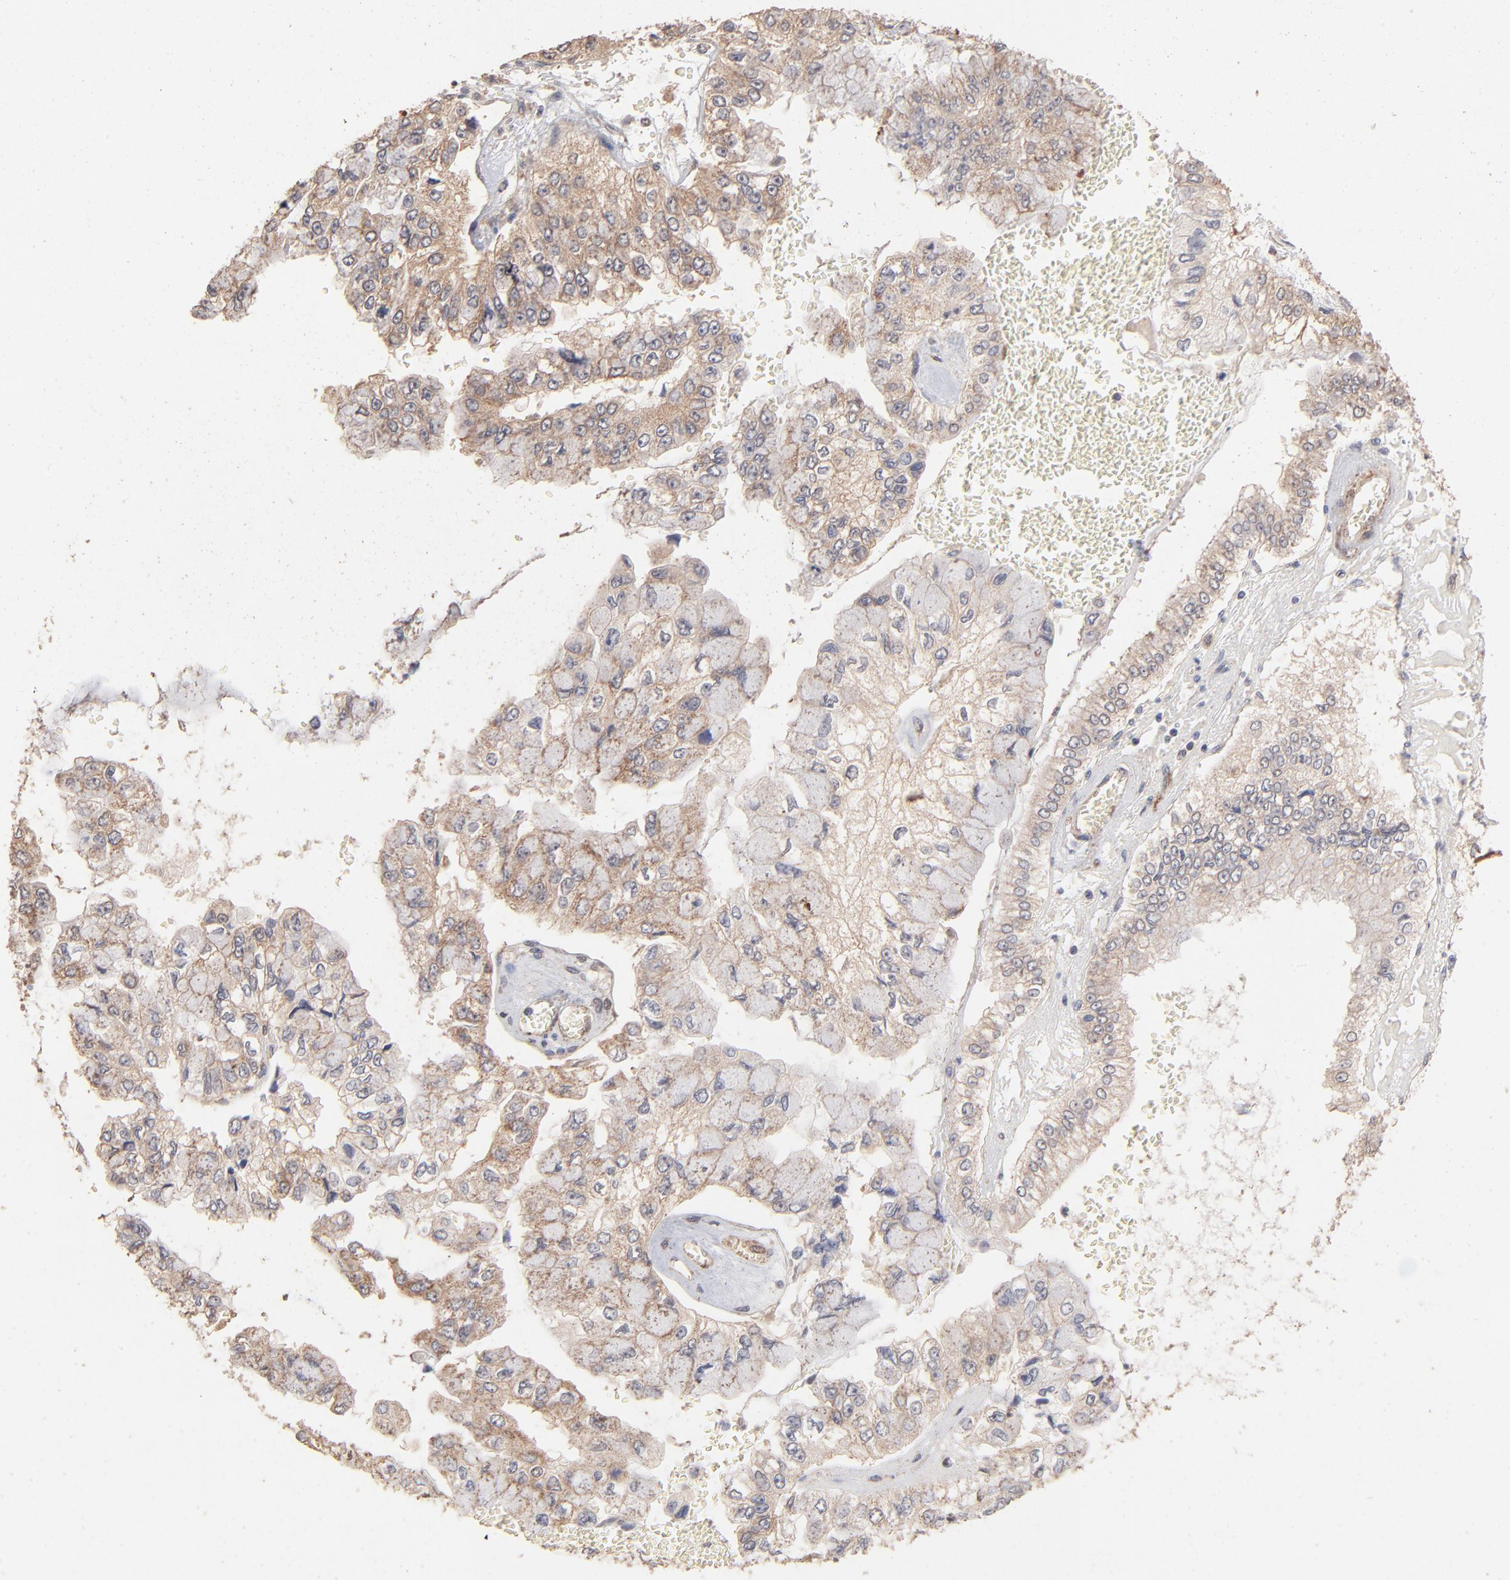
{"staining": {"intensity": "weak", "quantity": ">75%", "location": "cytoplasmic/membranous"}, "tissue": "liver cancer", "cell_type": "Tumor cells", "image_type": "cancer", "snomed": [{"axis": "morphology", "description": "Cholangiocarcinoma"}, {"axis": "topography", "description": "Liver"}], "caption": "A high-resolution micrograph shows IHC staining of liver cholangiocarcinoma, which shows weak cytoplasmic/membranous expression in about >75% of tumor cells.", "gene": "IVNS1ABP", "patient": {"sex": "female", "age": 79}}